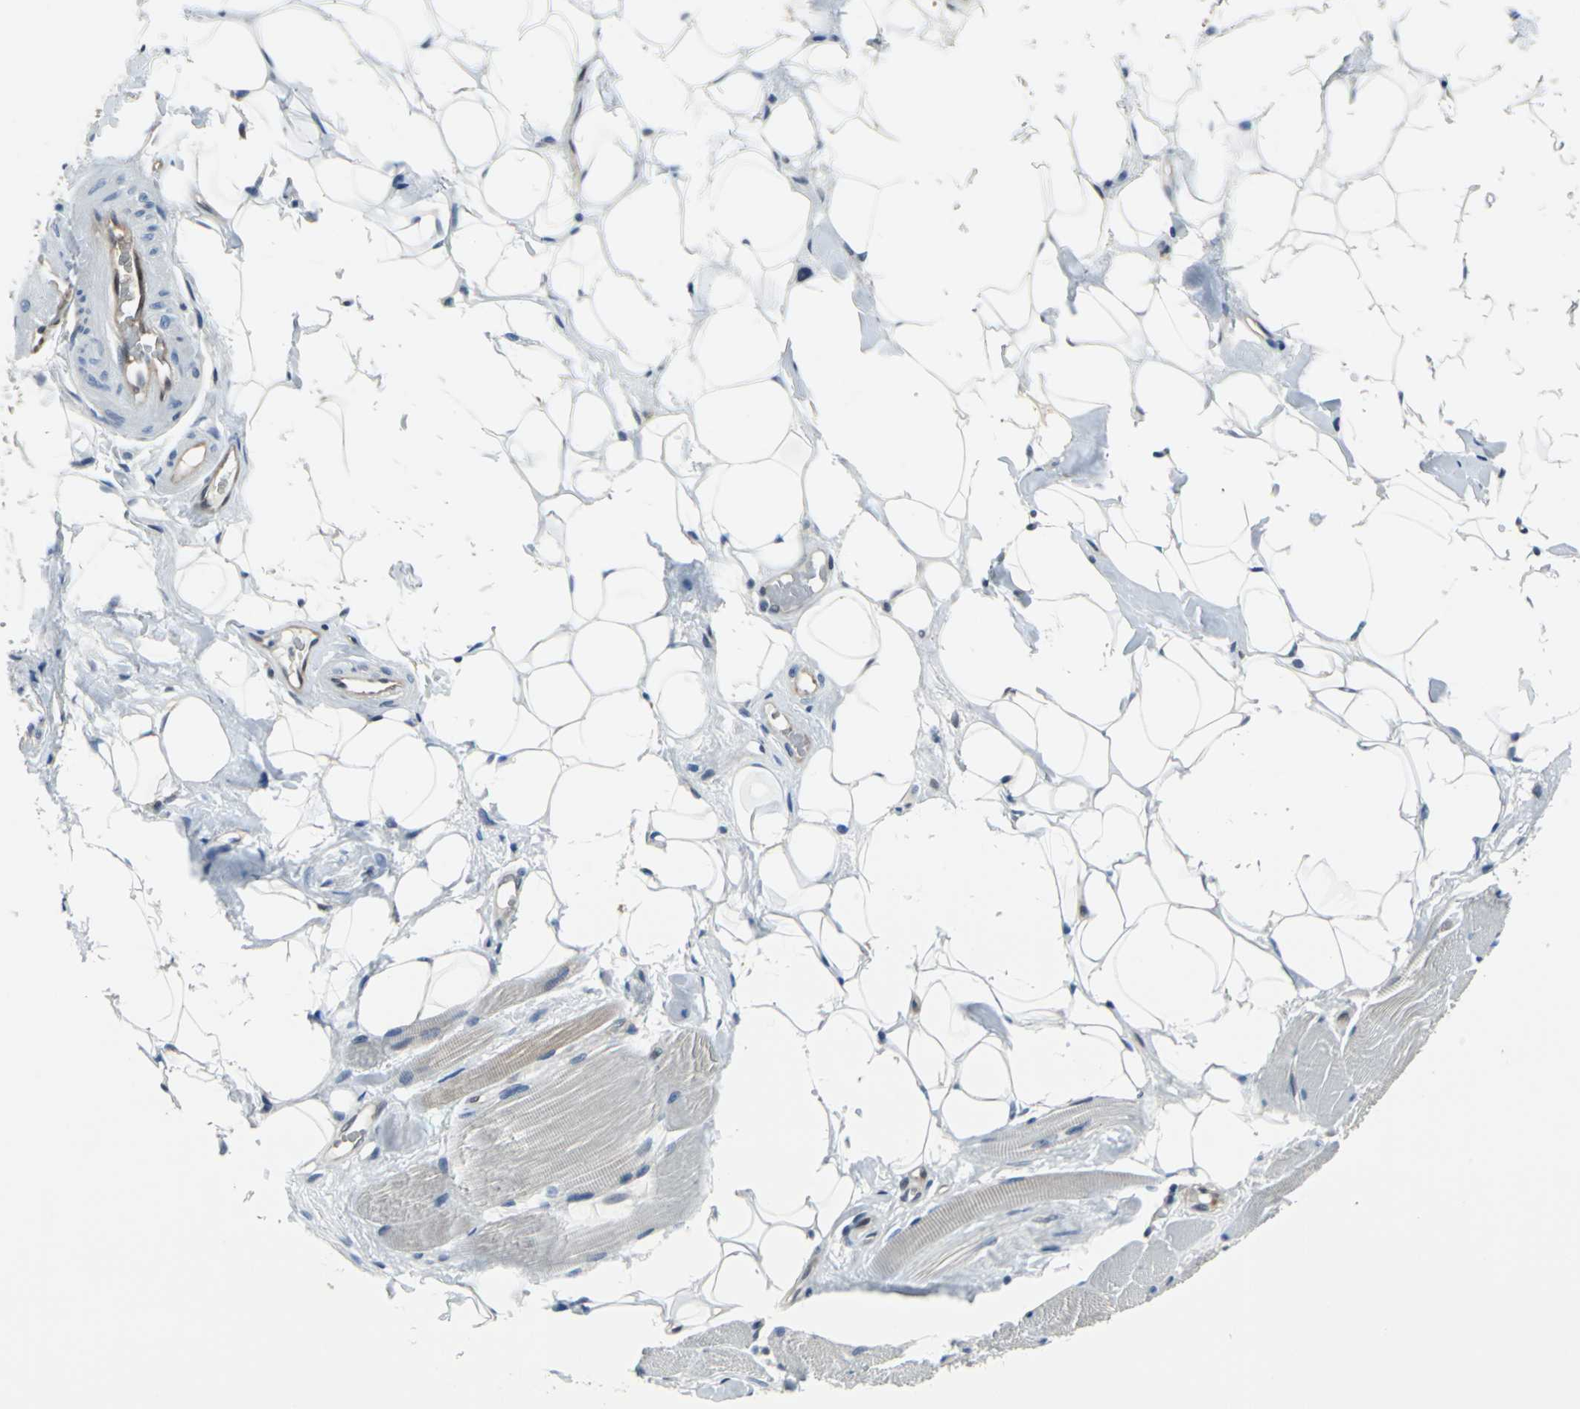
{"staining": {"intensity": "negative", "quantity": "none", "location": "none"}, "tissue": "skeletal muscle", "cell_type": "Myocytes", "image_type": "normal", "snomed": [{"axis": "morphology", "description": "Normal tissue, NOS"}, {"axis": "topography", "description": "Skeletal muscle"}, {"axis": "topography", "description": "Peripheral nerve tissue"}], "caption": "A high-resolution histopathology image shows immunohistochemistry (IHC) staining of benign skeletal muscle, which demonstrates no significant expression in myocytes. (DAB immunohistochemistry visualized using brightfield microscopy, high magnification).", "gene": "PSME1", "patient": {"sex": "female", "age": 84}}